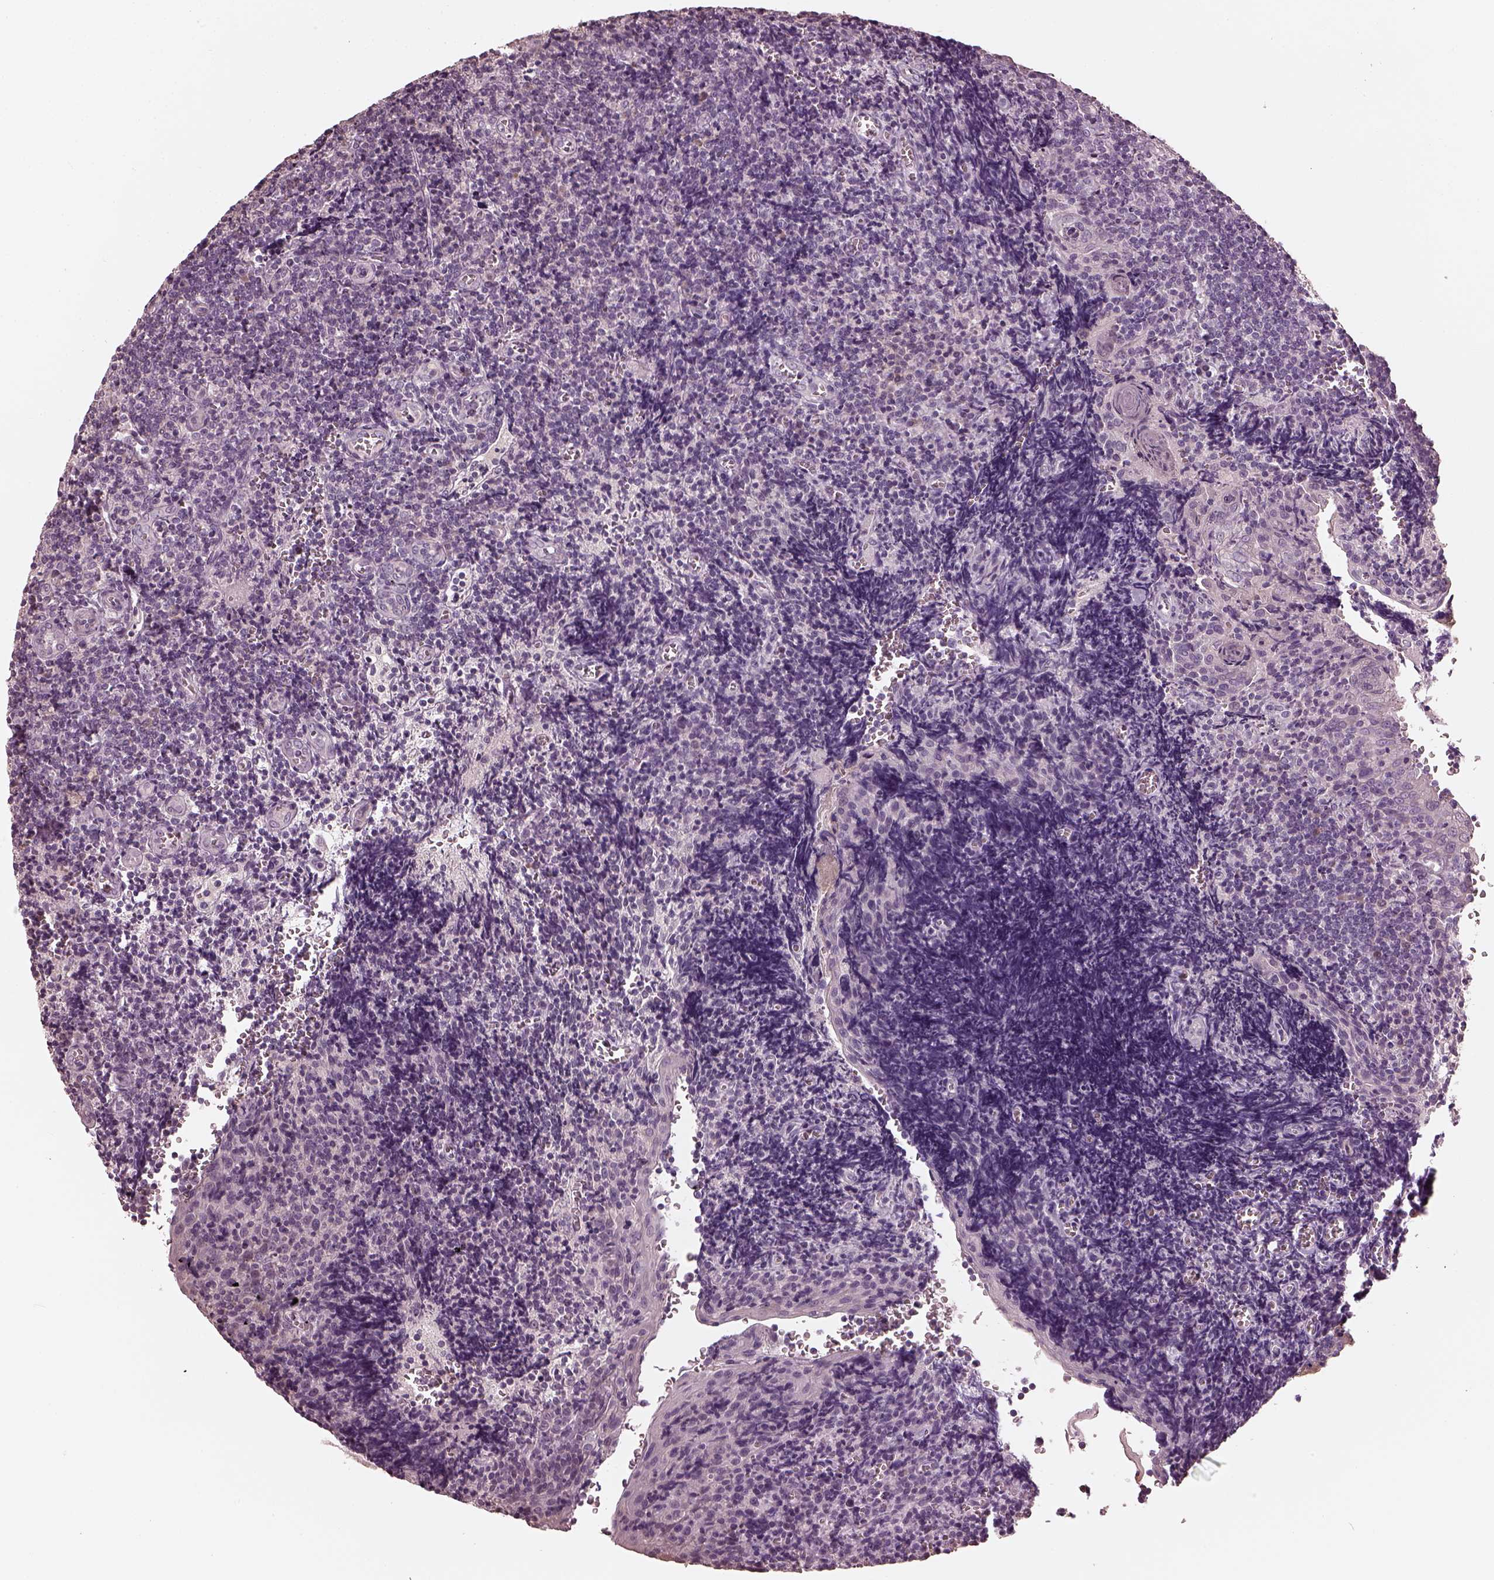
{"staining": {"intensity": "negative", "quantity": "none", "location": "none"}, "tissue": "tonsil", "cell_type": "Germinal center cells", "image_type": "normal", "snomed": [{"axis": "morphology", "description": "Normal tissue, NOS"}, {"axis": "morphology", "description": "Inflammation, NOS"}, {"axis": "topography", "description": "Tonsil"}], "caption": "Immunohistochemical staining of normal human tonsil reveals no significant expression in germinal center cells. The staining is performed using DAB brown chromogen with nuclei counter-stained in using hematoxylin.", "gene": "OPTC", "patient": {"sex": "female", "age": 31}}